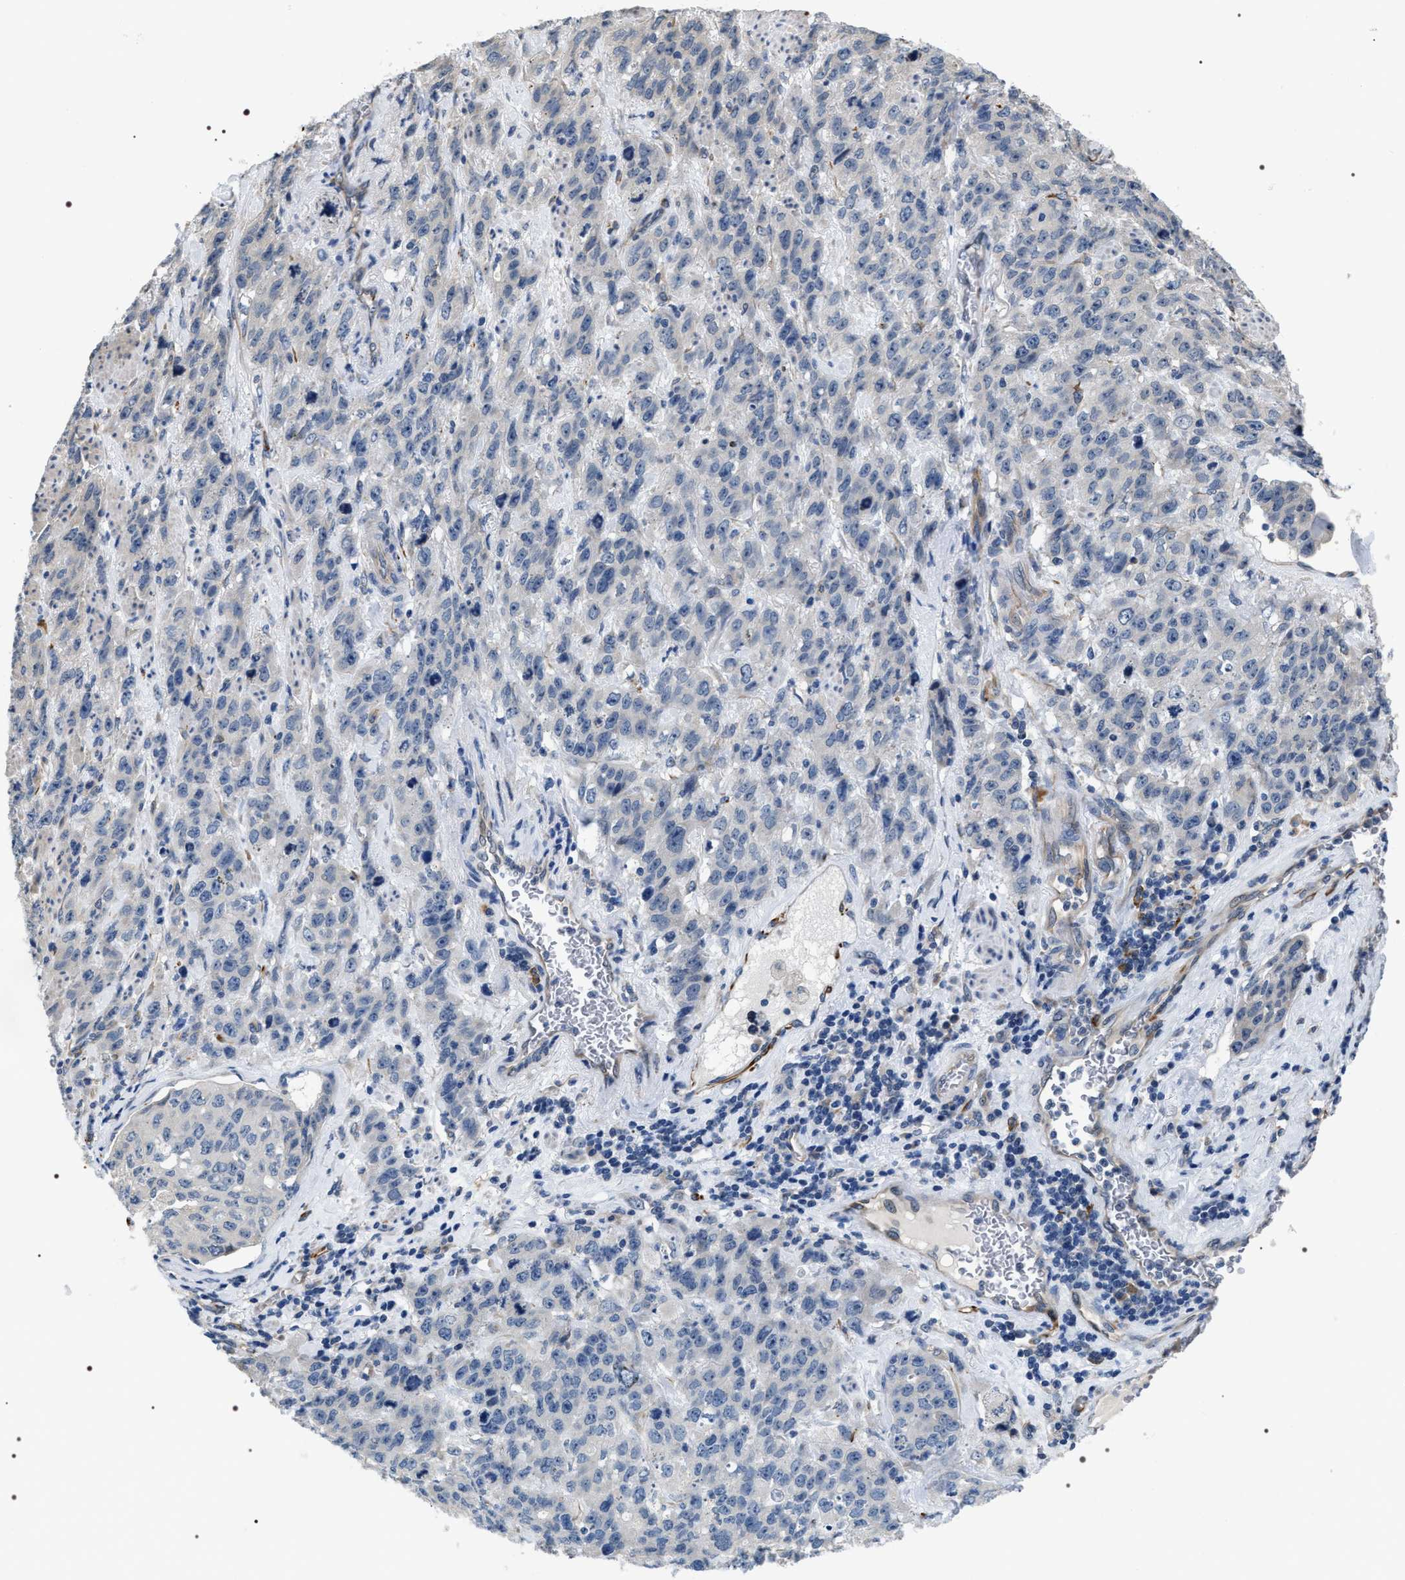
{"staining": {"intensity": "negative", "quantity": "none", "location": "none"}, "tissue": "stomach cancer", "cell_type": "Tumor cells", "image_type": "cancer", "snomed": [{"axis": "morphology", "description": "Adenocarcinoma, NOS"}, {"axis": "topography", "description": "Stomach"}], "caption": "An immunohistochemistry (IHC) photomicrograph of stomach cancer (adenocarcinoma) is shown. There is no staining in tumor cells of stomach cancer (adenocarcinoma). Brightfield microscopy of IHC stained with DAB (3,3'-diaminobenzidine) (brown) and hematoxylin (blue), captured at high magnification.", "gene": "PKD1L1", "patient": {"sex": "male", "age": 48}}